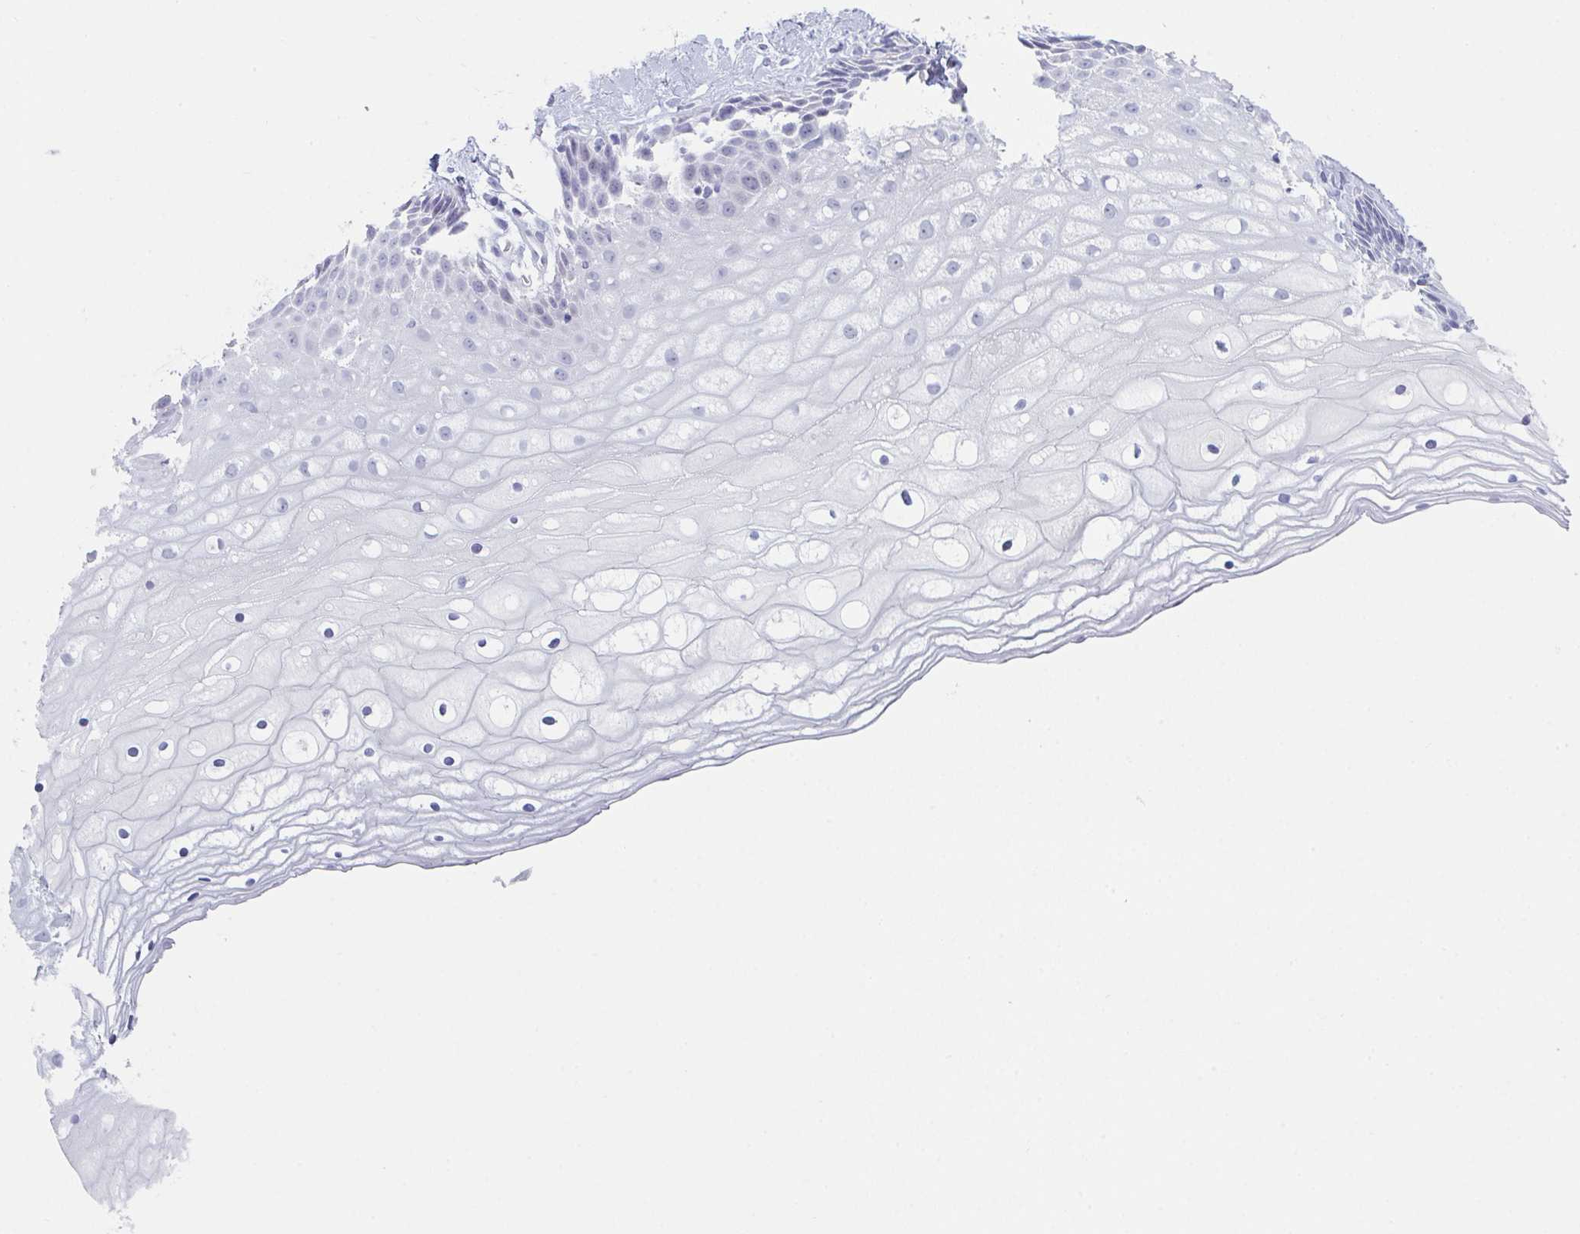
{"staining": {"intensity": "moderate", "quantity": "<25%", "location": "cytoplasmic/membranous"}, "tissue": "cervix", "cell_type": "Glandular cells", "image_type": "normal", "snomed": [{"axis": "morphology", "description": "Normal tissue, NOS"}, {"axis": "topography", "description": "Cervix"}], "caption": "High-power microscopy captured an immunohistochemistry (IHC) photomicrograph of benign cervix, revealing moderate cytoplasmic/membranous staining in about <25% of glandular cells. (brown staining indicates protein expression, while blue staining denotes nuclei).", "gene": "RUBCN", "patient": {"sex": "female", "age": 36}}